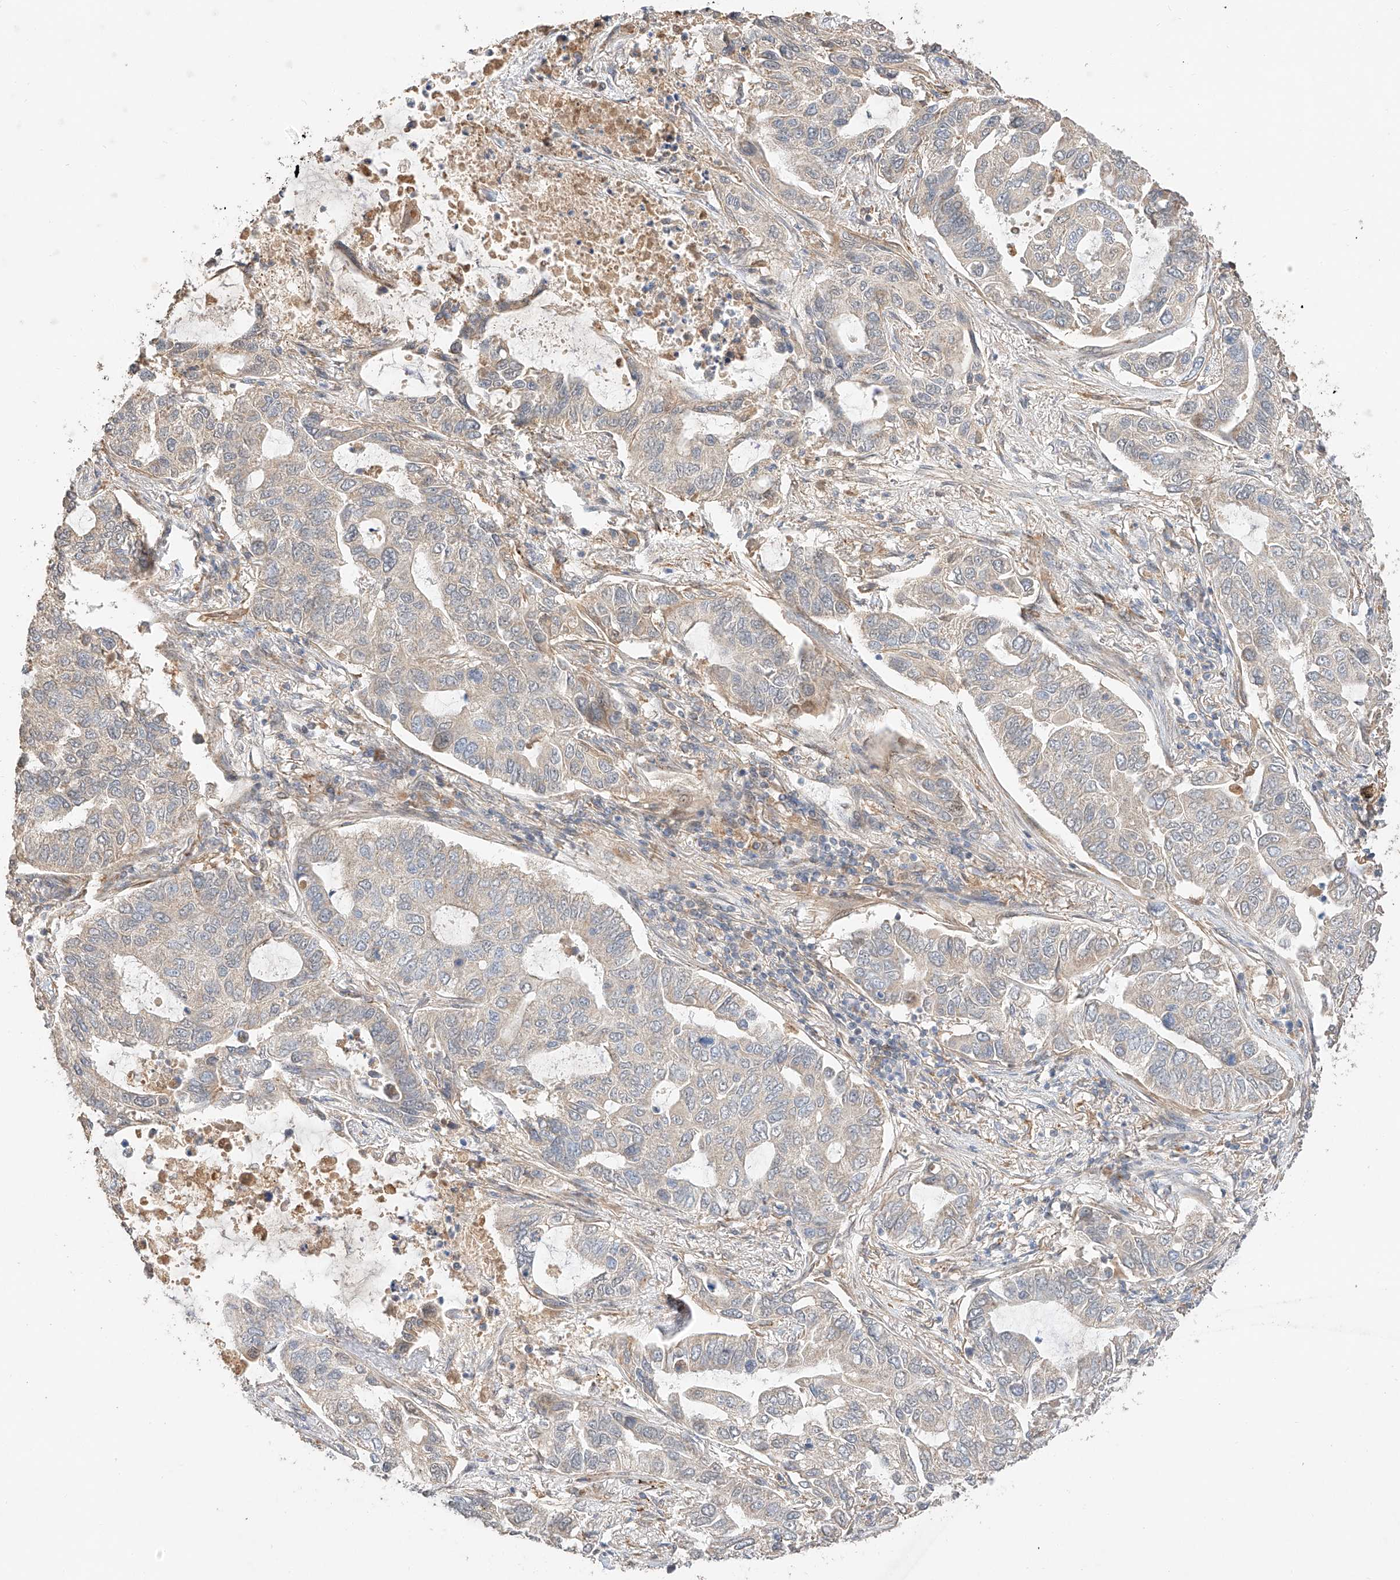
{"staining": {"intensity": "negative", "quantity": "none", "location": "none"}, "tissue": "lung cancer", "cell_type": "Tumor cells", "image_type": "cancer", "snomed": [{"axis": "morphology", "description": "Adenocarcinoma, NOS"}, {"axis": "topography", "description": "Lung"}], "caption": "This is an immunohistochemistry (IHC) photomicrograph of human lung adenocarcinoma. There is no expression in tumor cells.", "gene": "SUSD6", "patient": {"sex": "male", "age": 64}}